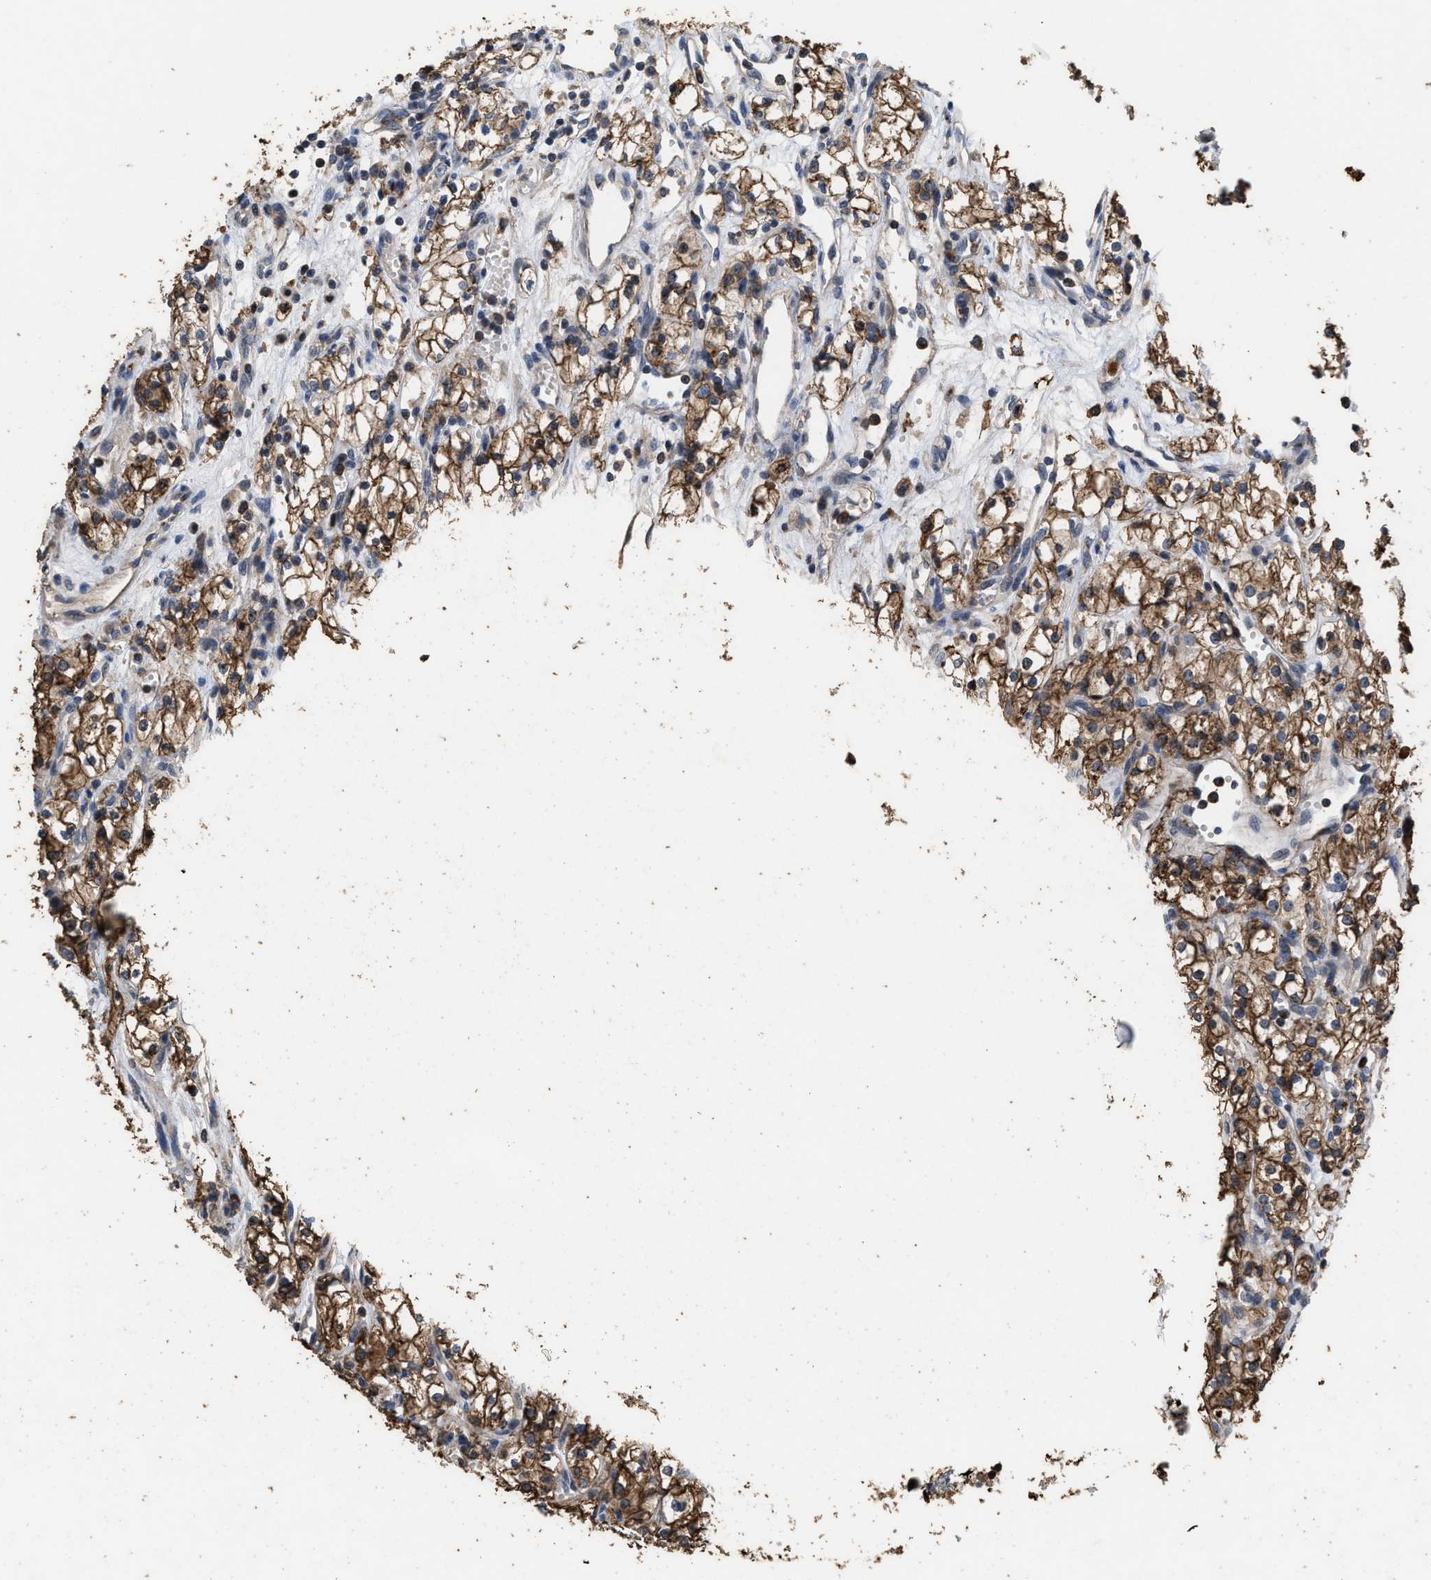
{"staining": {"intensity": "moderate", "quantity": ">75%", "location": "cytoplasmic/membranous"}, "tissue": "renal cancer", "cell_type": "Tumor cells", "image_type": "cancer", "snomed": [{"axis": "morphology", "description": "Adenocarcinoma, NOS"}, {"axis": "topography", "description": "Kidney"}], "caption": "IHC staining of renal cancer, which reveals medium levels of moderate cytoplasmic/membranous staining in approximately >75% of tumor cells indicating moderate cytoplasmic/membranous protein positivity. The staining was performed using DAB (brown) for protein detection and nuclei were counterstained in hematoxylin (blue).", "gene": "TDRKH", "patient": {"sex": "male", "age": 59}}